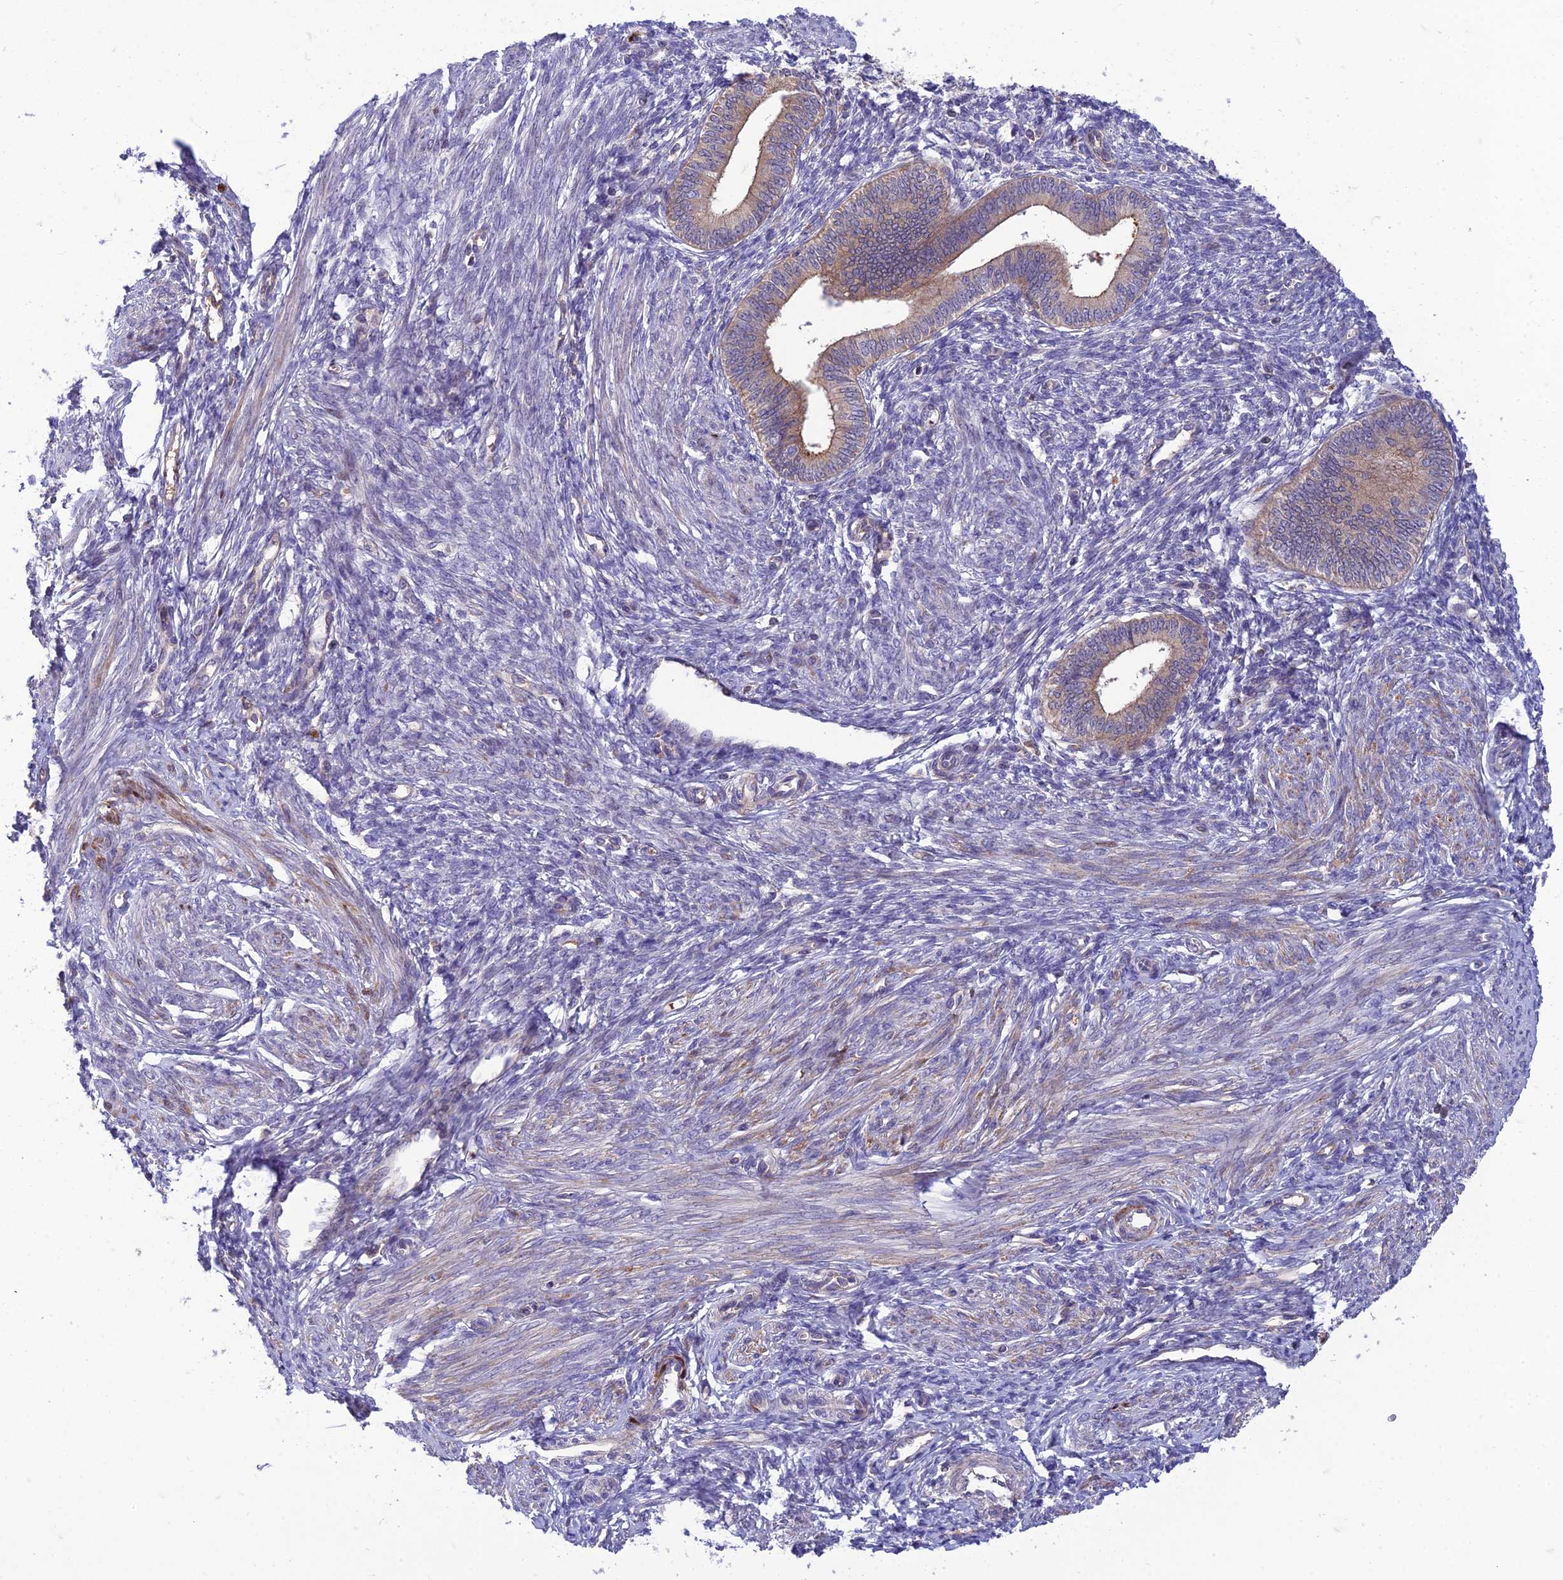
{"staining": {"intensity": "negative", "quantity": "none", "location": "none"}, "tissue": "endometrium", "cell_type": "Cells in endometrial stroma", "image_type": "normal", "snomed": [{"axis": "morphology", "description": "Normal tissue, NOS"}, {"axis": "topography", "description": "Endometrium"}], "caption": "This is an immunohistochemistry (IHC) histopathology image of normal endometrium. There is no staining in cells in endometrial stroma.", "gene": "IRAK3", "patient": {"sex": "female", "age": 46}}